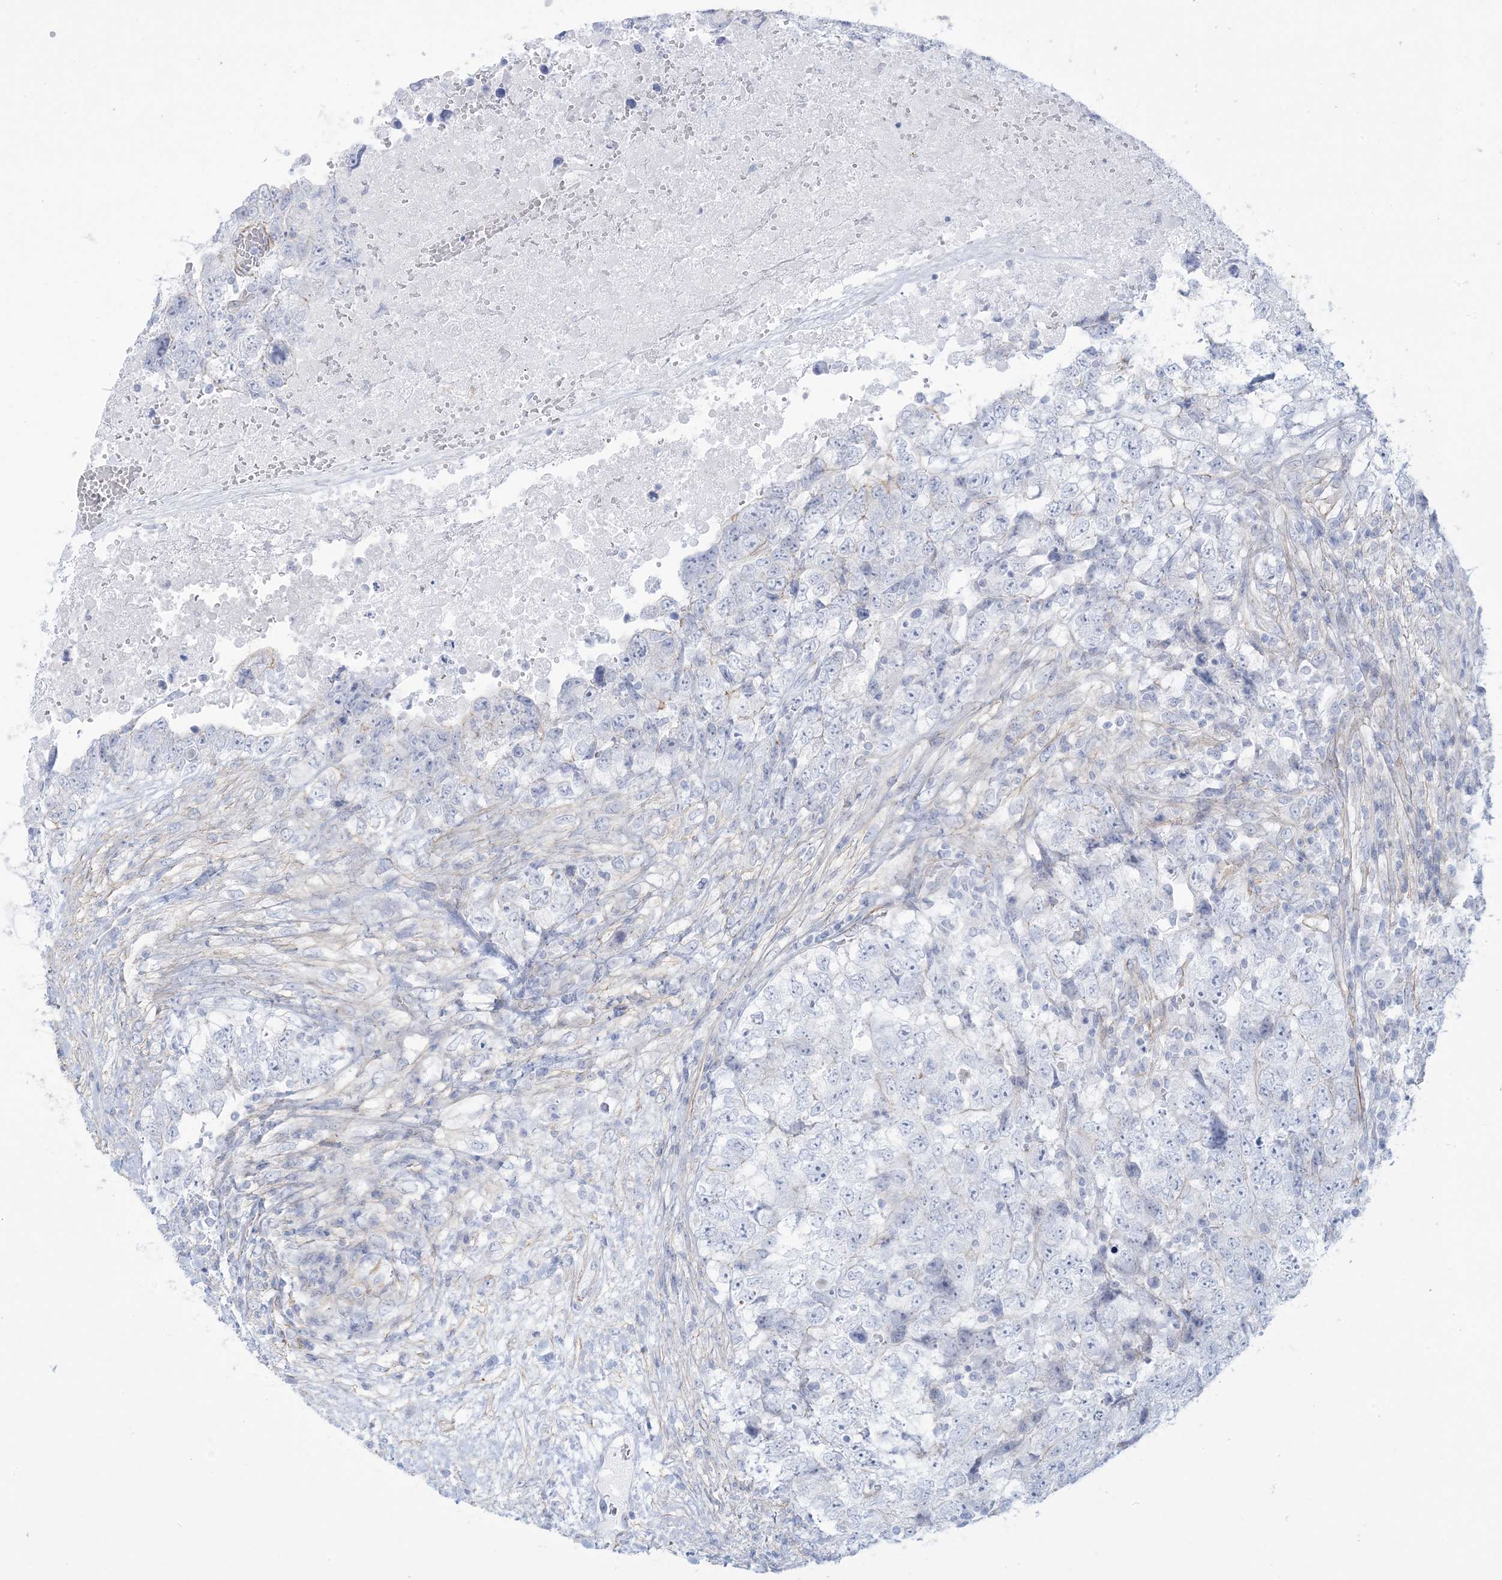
{"staining": {"intensity": "negative", "quantity": "none", "location": "none"}, "tissue": "testis cancer", "cell_type": "Tumor cells", "image_type": "cancer", "snomed": [{"axis": "morphology", "description": "Carcinoma, Embryonal, NOS"}, {"axis": "topography", "description": "Testis"}], "caption": "A micrograph of testis cancer stained for a protein shows no brown staining in tumor cells.", "gene": "AGXT", "patient": {"sex": "male", "age": 37}}